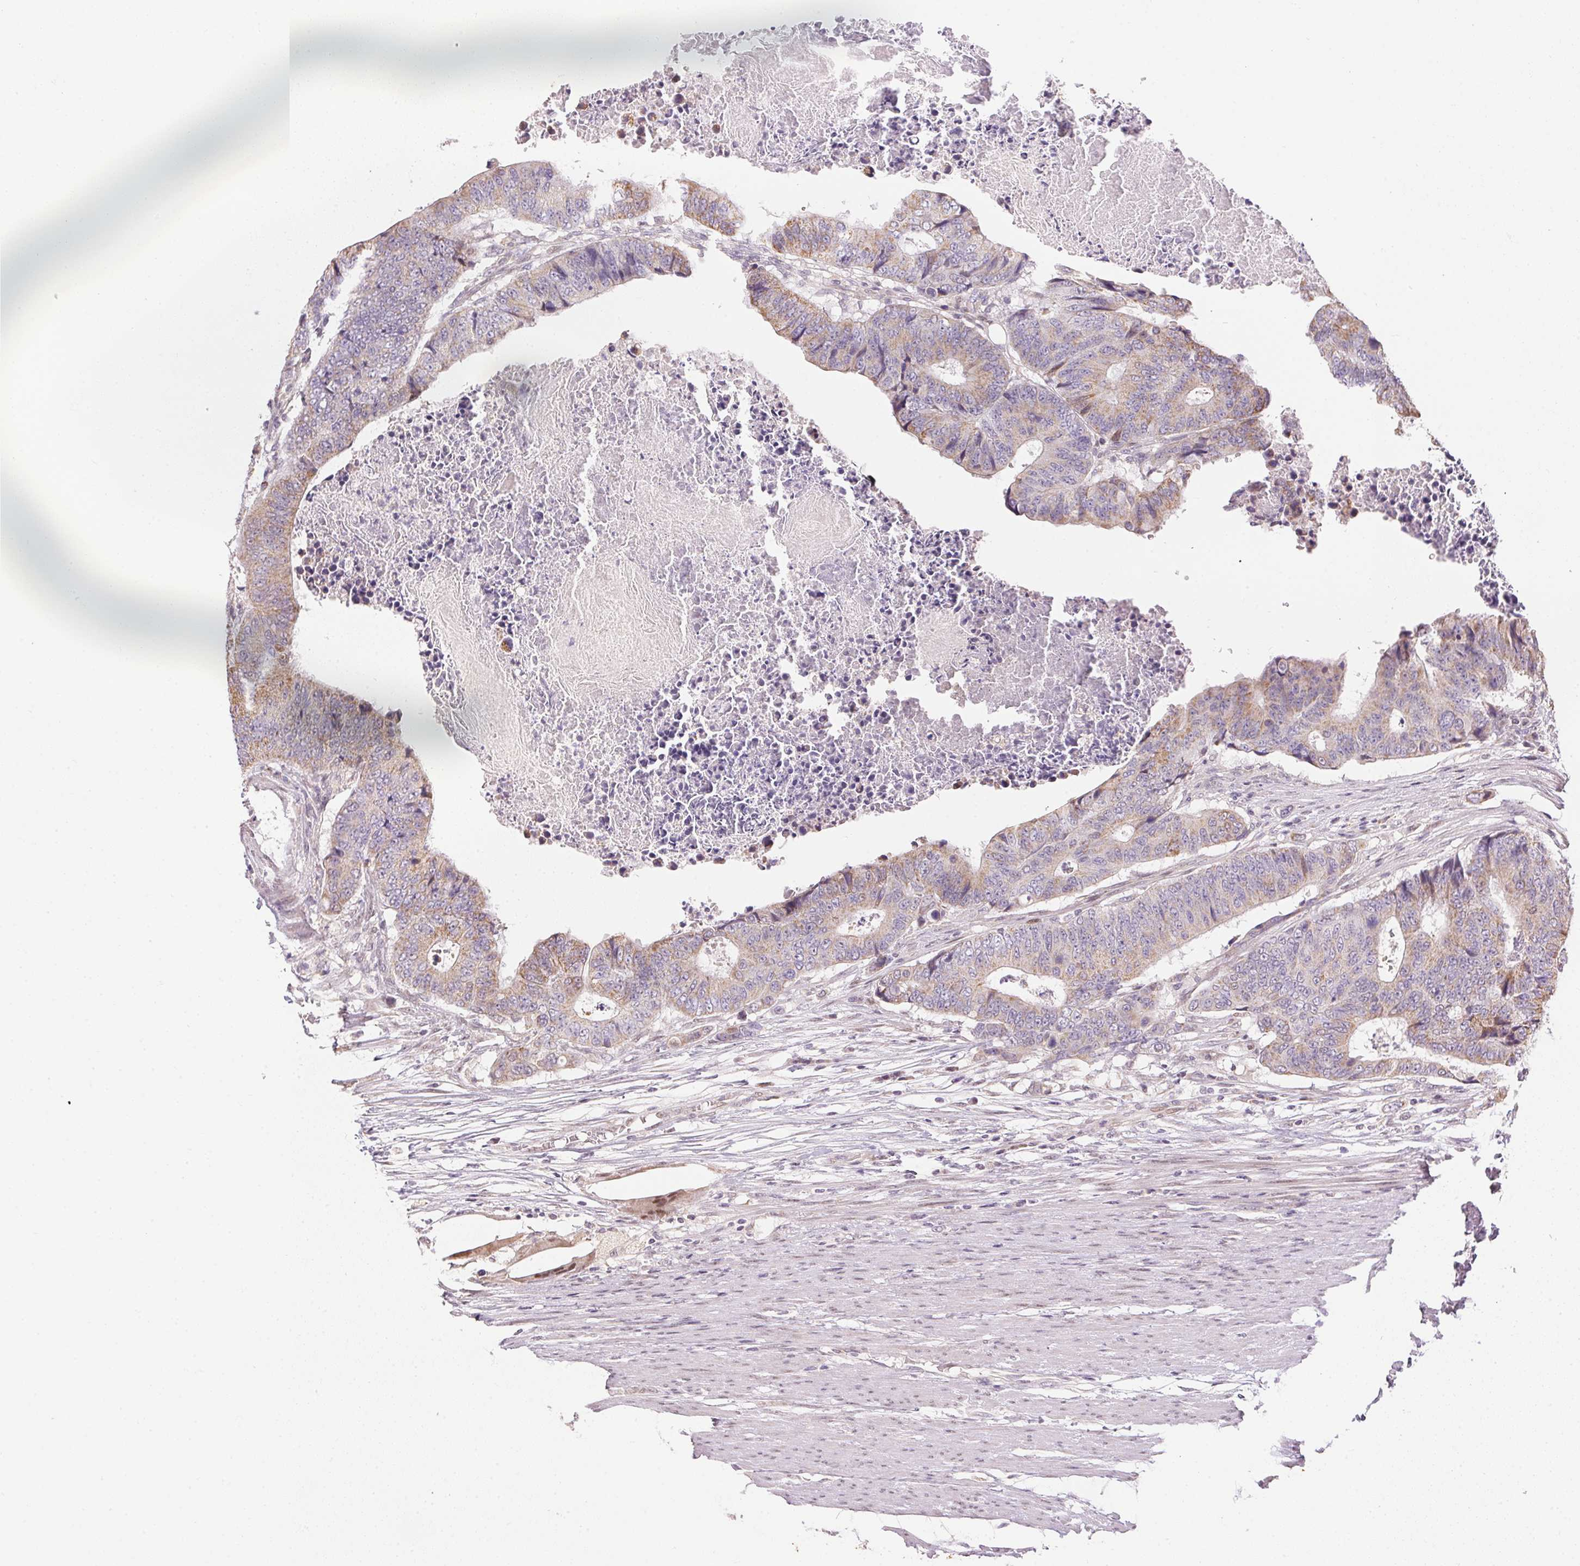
{"staining": {"intensity": "moderate", "quantity": "25%-75%", "location": "cytoplasmic/membranous"}, "tissue": "colorectal cancer", "cell_type": "Tumor cells", "image_type": "cancer", "snomed": [{"axis": "morphology", "description": "Adenocarcinoma, NOS"}, {"axis": "topography", "description": "Colon"}], "caption": "Colorectal cancer tissue exhibits moderate cytoplasmic/membranous staining in about 25%-75% of tumor cells, visualized by immunohistochemistry.", "gene": "SC5D", "patient": {"sex": "female", "age": 48}}